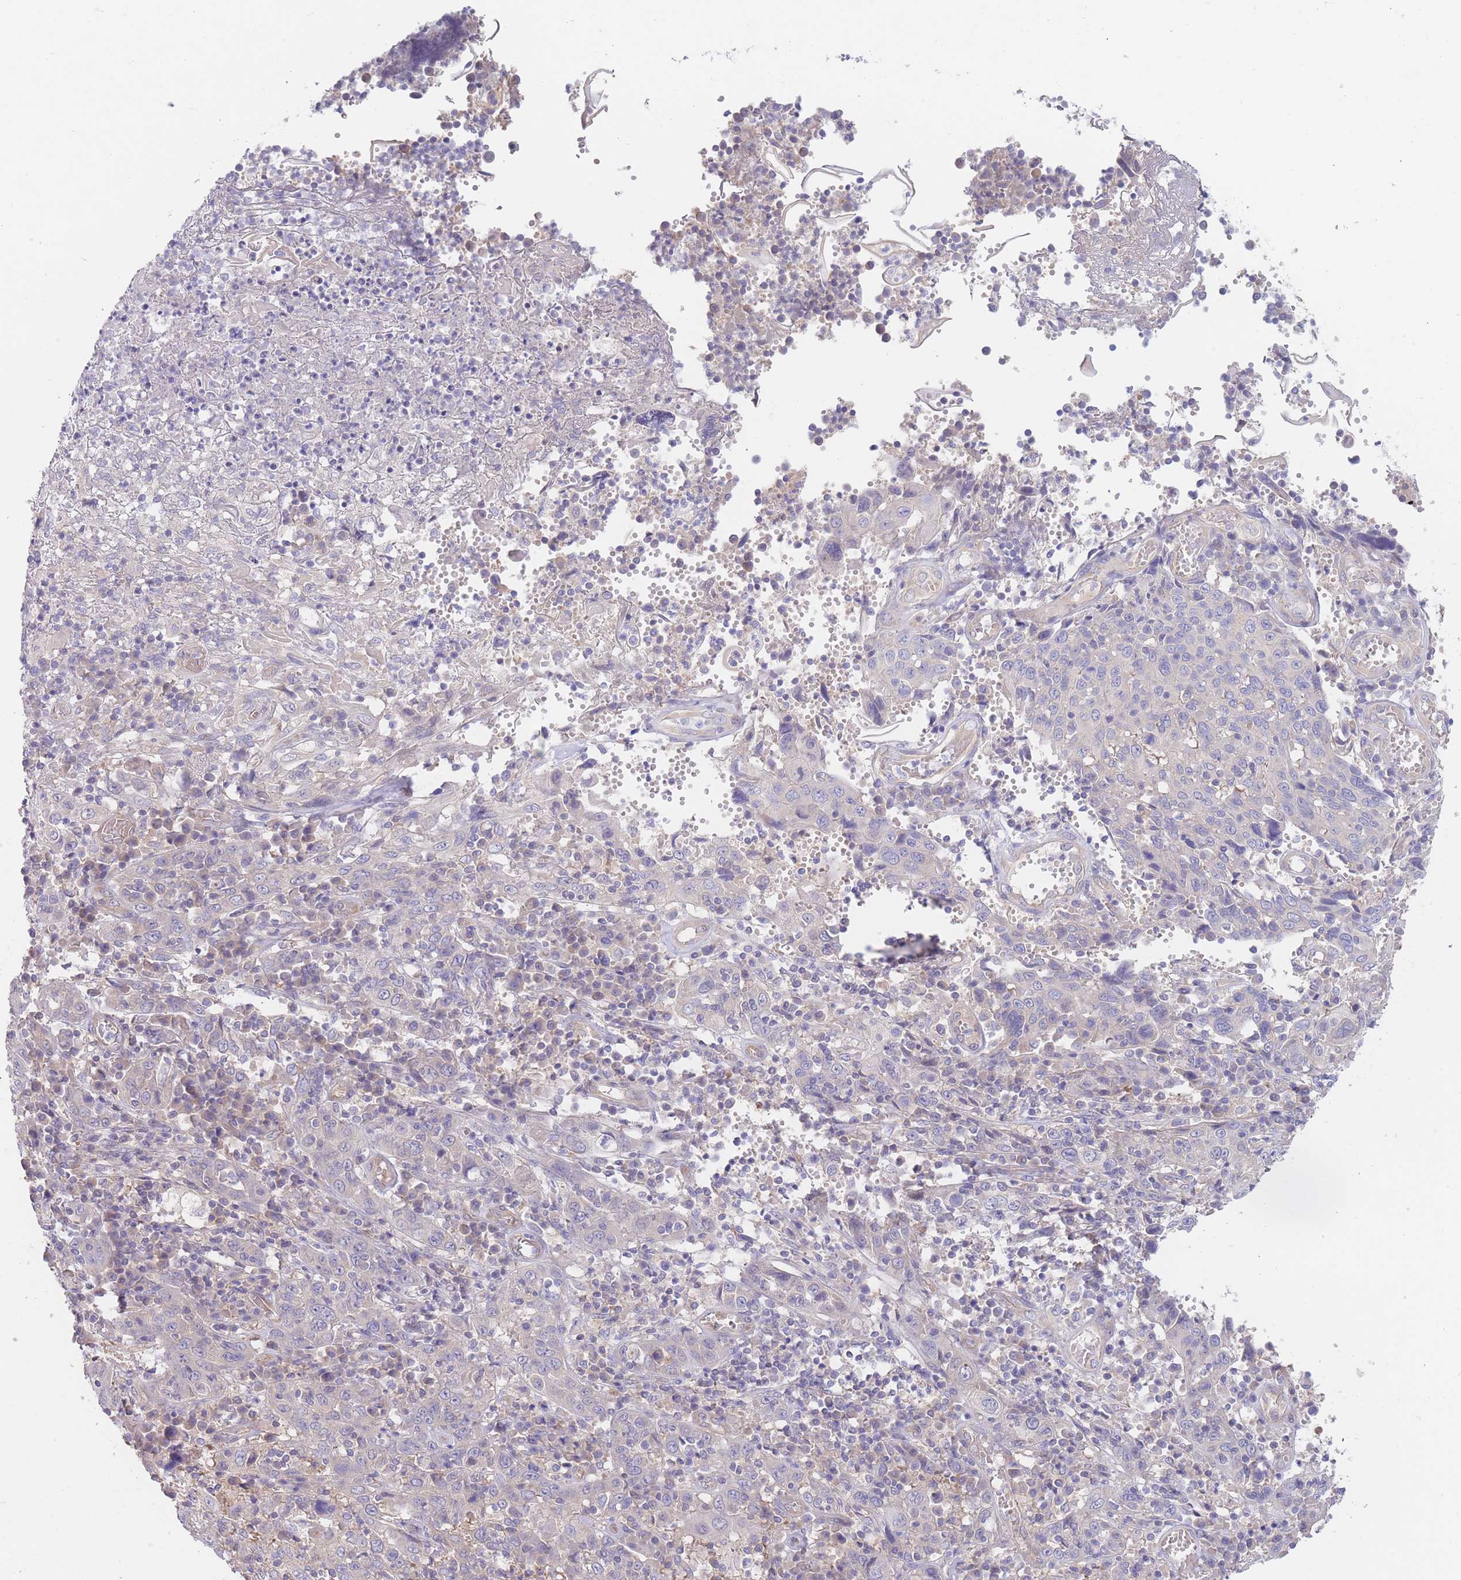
{"staining": {"intensity": "negative", "quantity": "none", "location": "none"}, "tissue": "cervical cancer", "cell_type": "Tumor cells", "image_type": "cancer", "snomed": [{"axis": "morphology", "description": "Squamous cell carcinoma, NOS"}, {"axis": "topography", "description": "Cervix"}], "caption": "This image is of cervical cancer stained with IHC to label a protein in brown with the nuclei are counter-stained blue. There is no positivity in tumor cells.", "gene": "ZNF281", "patient": {"sex": "female", "age": 46}}